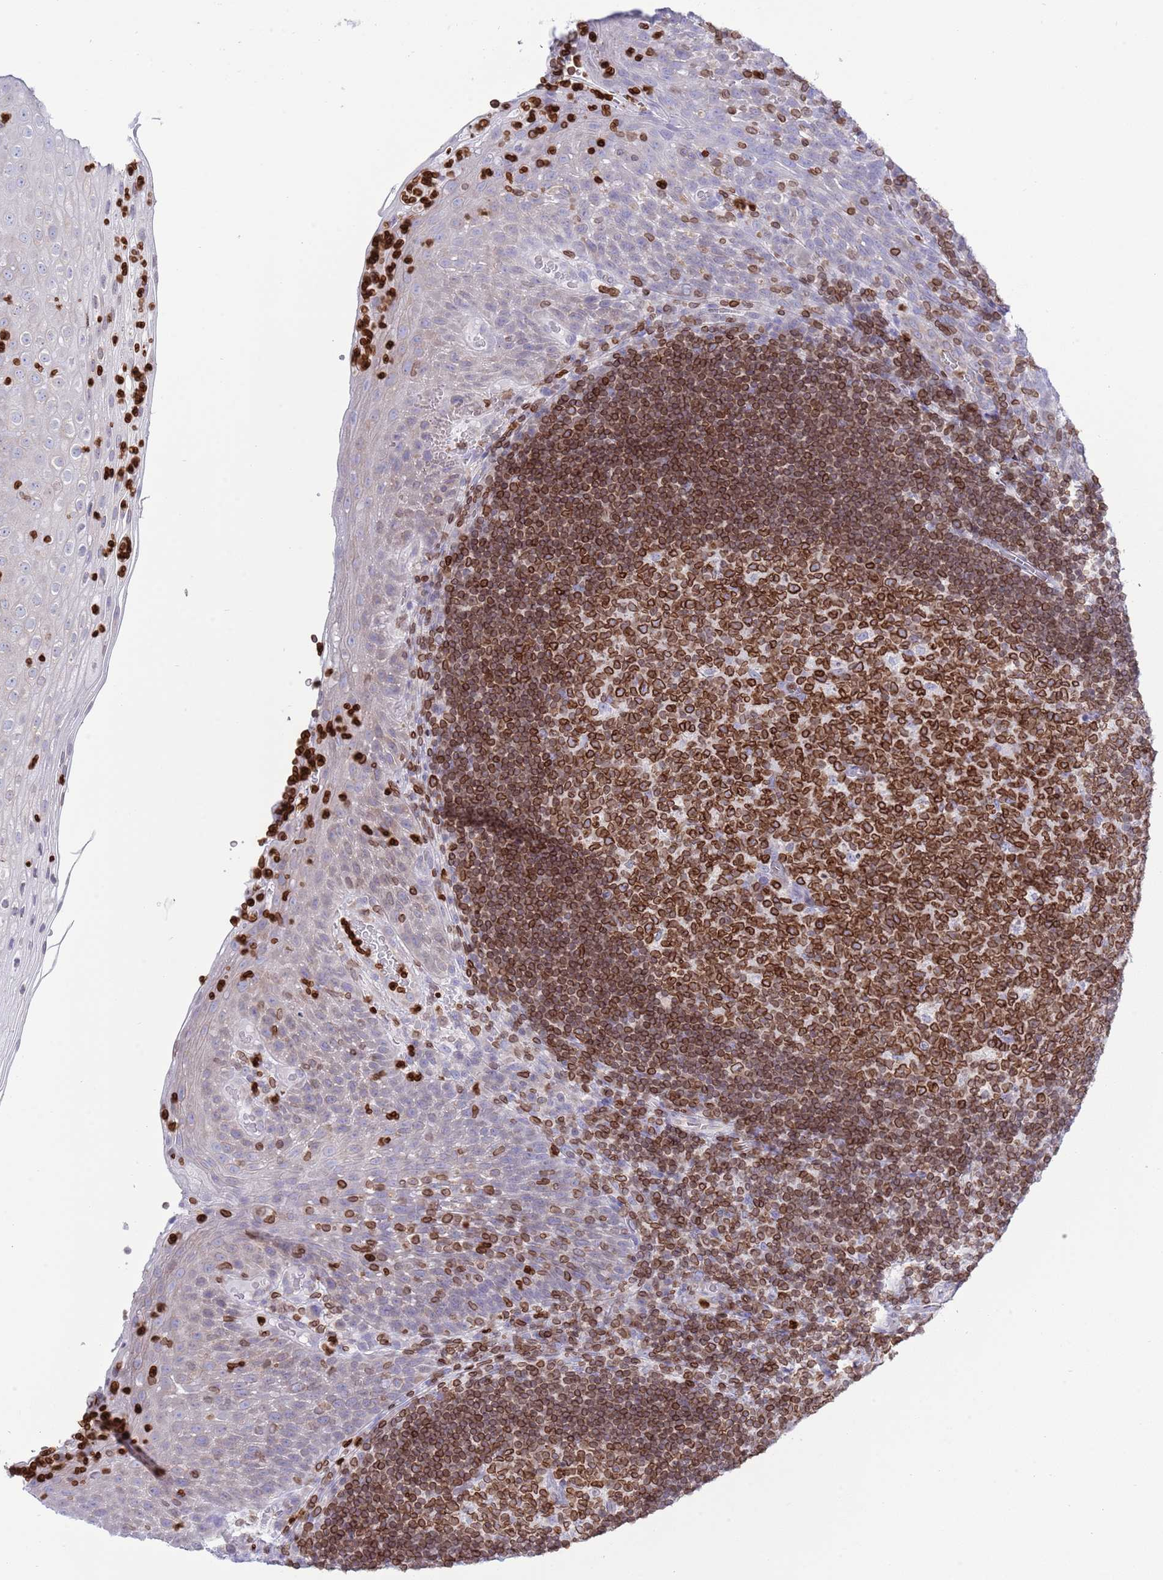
{"staining": {"intensity": "strong", "quantity": ">75%", "location": "cytoplasmic/membranous,nuclear"}, "tissue": "tonsil", "cell_type": "Germinal center cells", "image_type": "normal", "snomed": [{"axis": "morphology", "description": "Normal tissue, NOS"}, {"axis": "topography", "description": "Tonsil"}], "caption": "The photomicrograph exhibits staining of benign tonsil, revealing strong cytoplasmic/membranous,nuclear protein expression (brown color) within germinal center cells.", "gene": "LBR", "patient": {"sex": "male", "age": 17}}